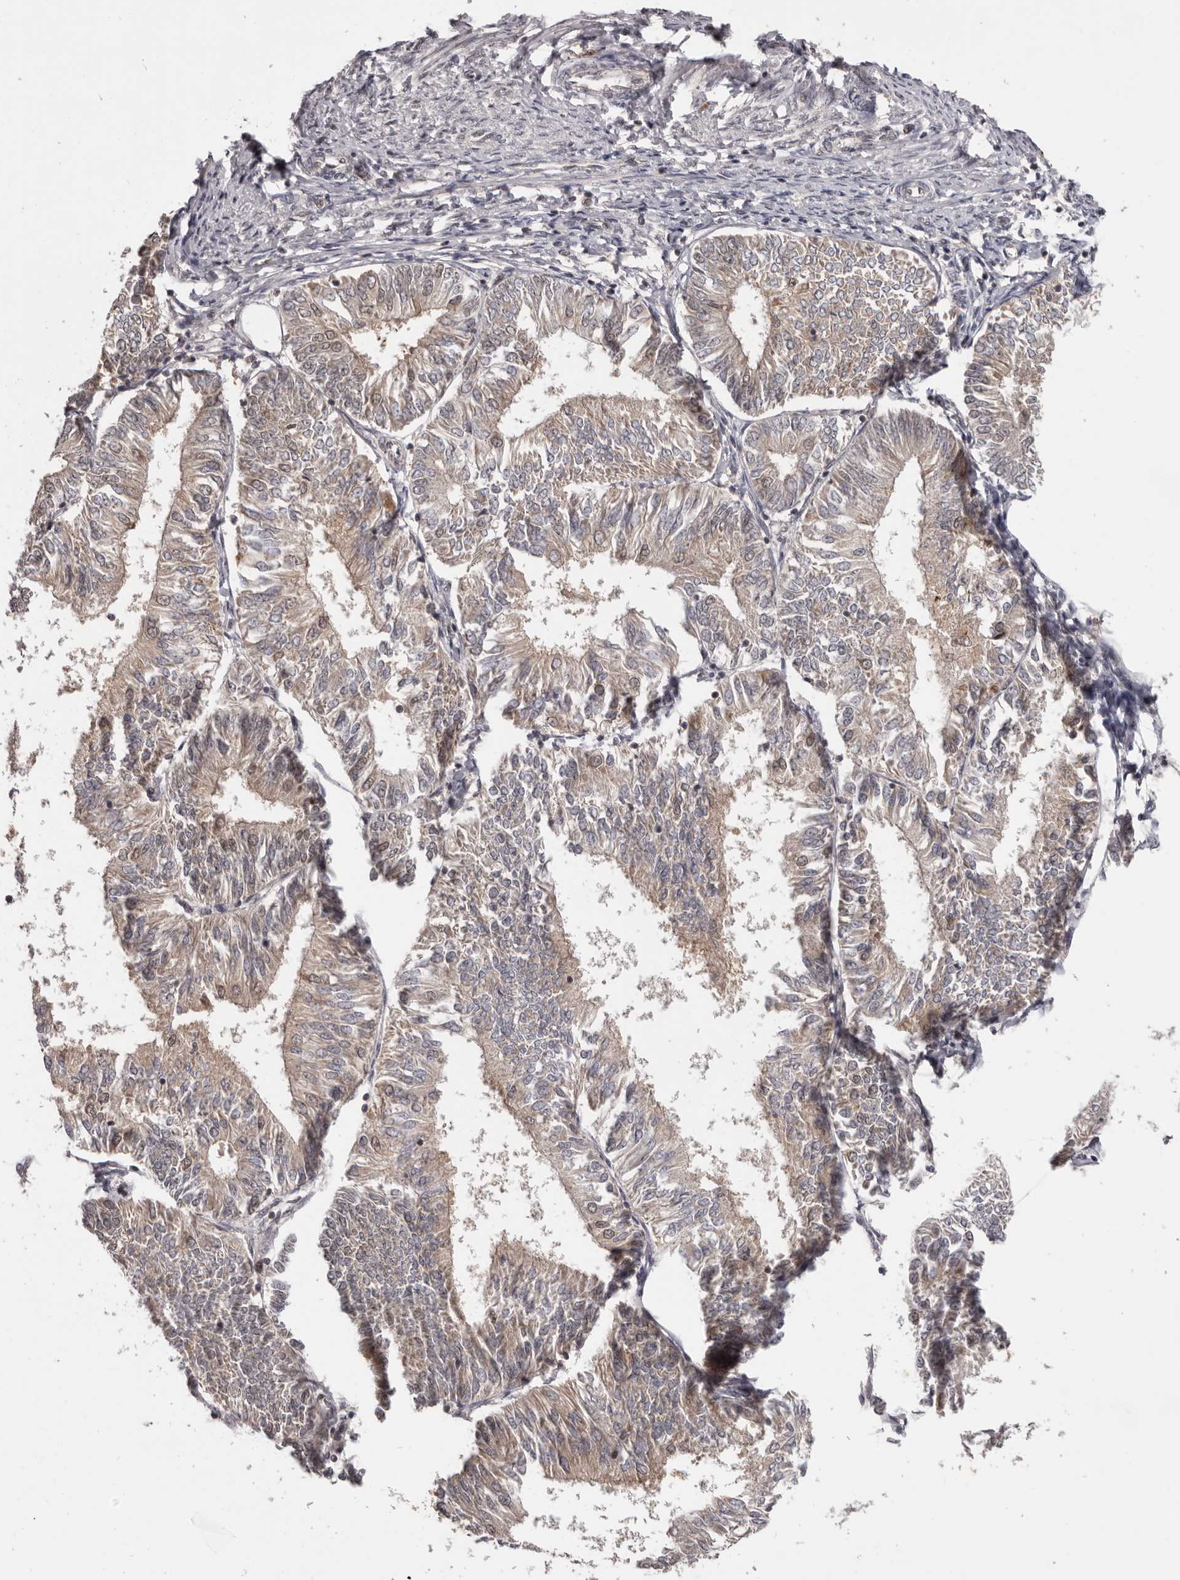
{"staining": {"intensity": "weak", "quantity": ">75%", "location": "cytoplasmic/membranous"}, "tissue": "endometrial cancer", "cell_type": "Tumor cells", "image_type": "cancer", "snomed": [{"axis": "morphology", "description": "Adenocarcinoma, NOS"}, {"axis": "topography", "description": "Endometrium"}], "caption": "Protein expression by immunohistochemistry demonstrates weak cytoplasmic/membranous expression in approximately >75% of tumor cells in endometrial adenocarcinoma.", "gene": "TBX5", "patient": {"sex": "female", "age": 58}}